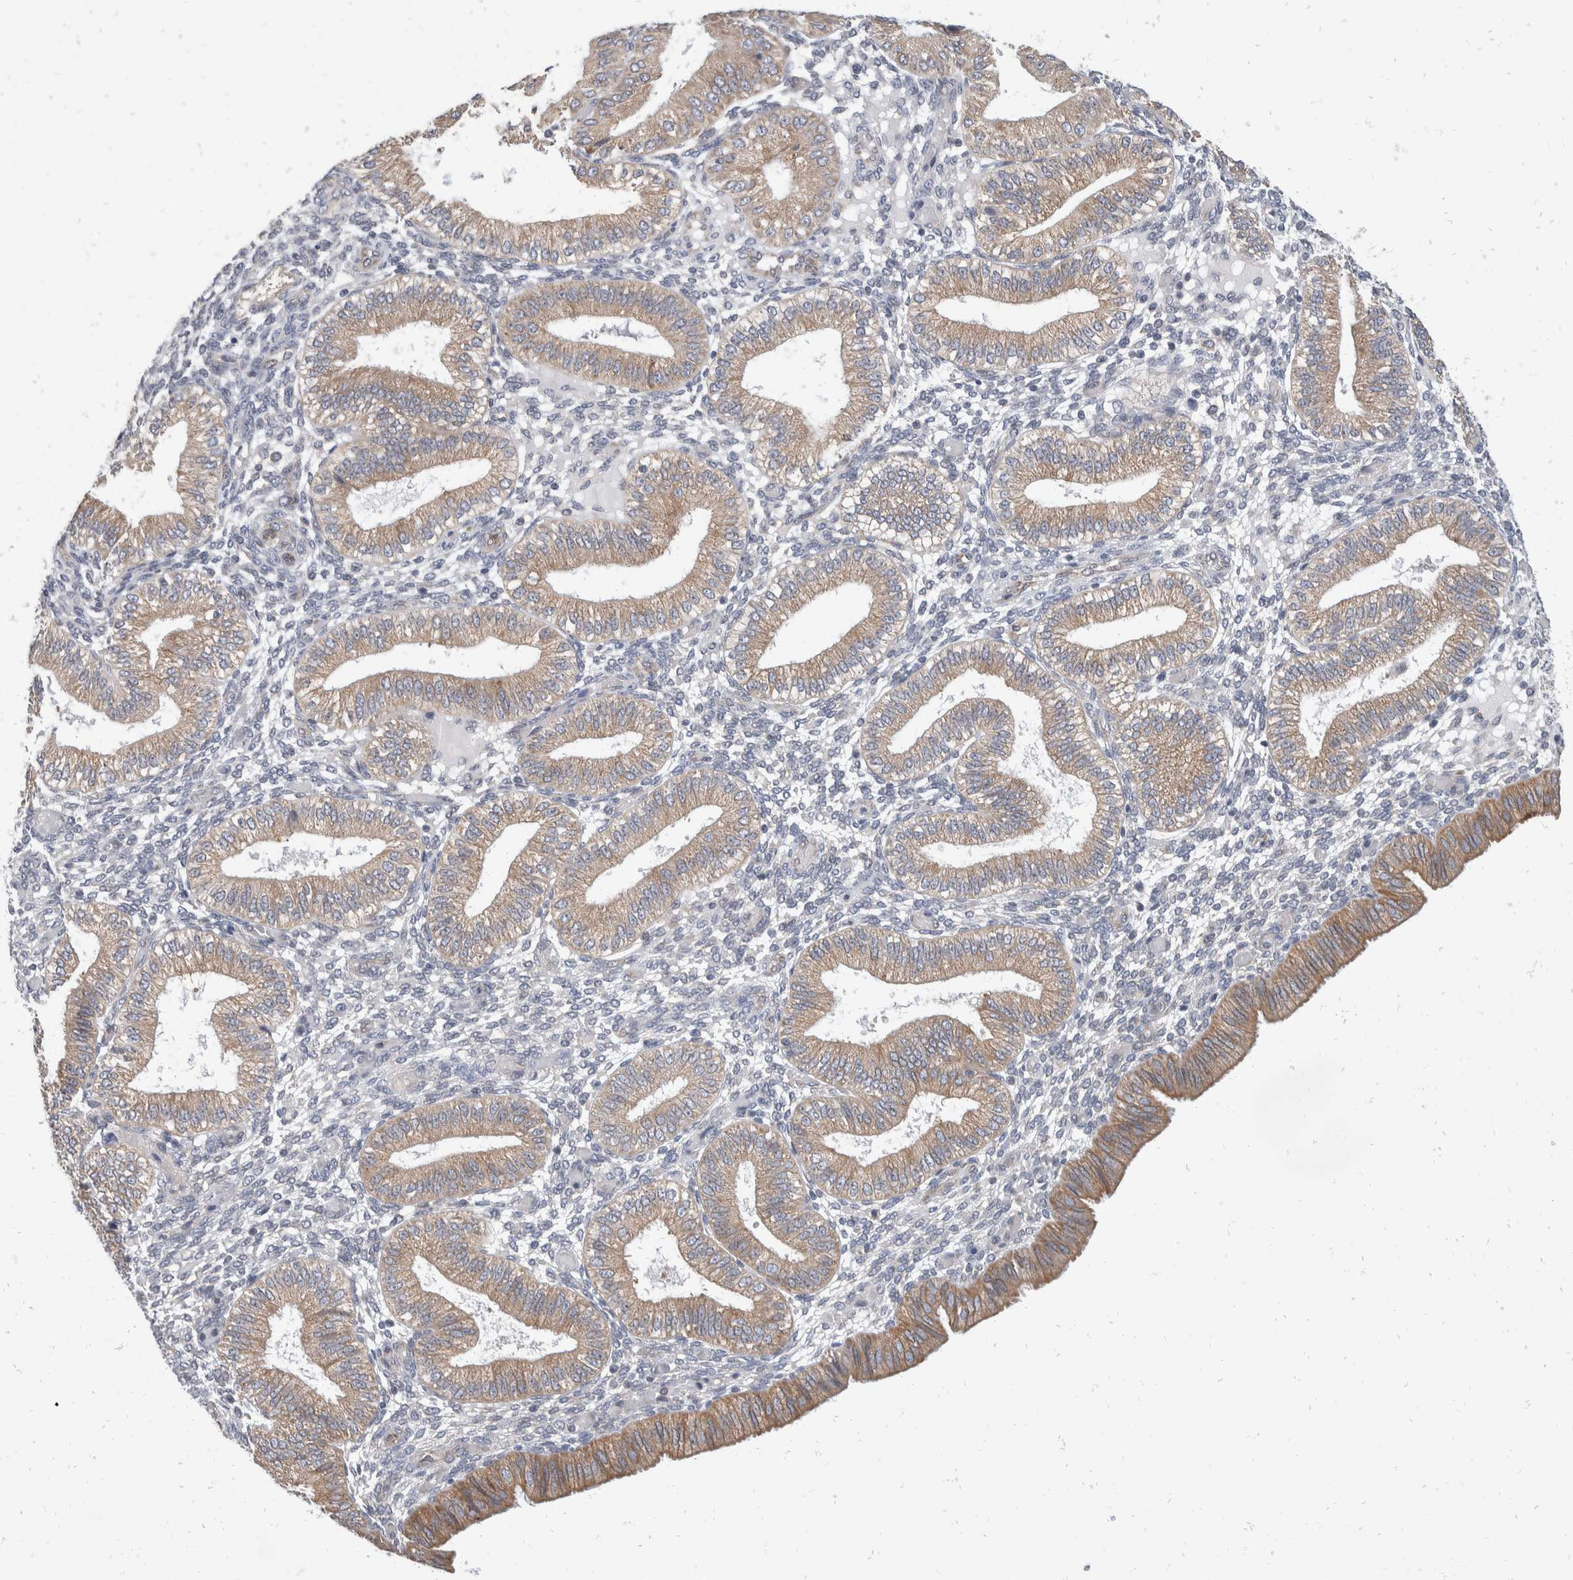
{"staining": {"intensity": "negative", "quantity": "none", "location": "none"}, "tissue": "endometrium", "cell_type": "Cells in endometrial stroma", "image_type": "normal", "snomed": [{"axis": "morphology", "description": "Normal tissue, NOS"}, {"axis": "topography", "description": "Endometrium"}], "caption": "Cells in endometrial stroma are negative for protein expression in normal human endometrium. (DAB immunohistochemistry (IHC) with hematoxylin counter stain).", "gene": "TMEM245", "patient": {"sex": "female", "age": 39}}